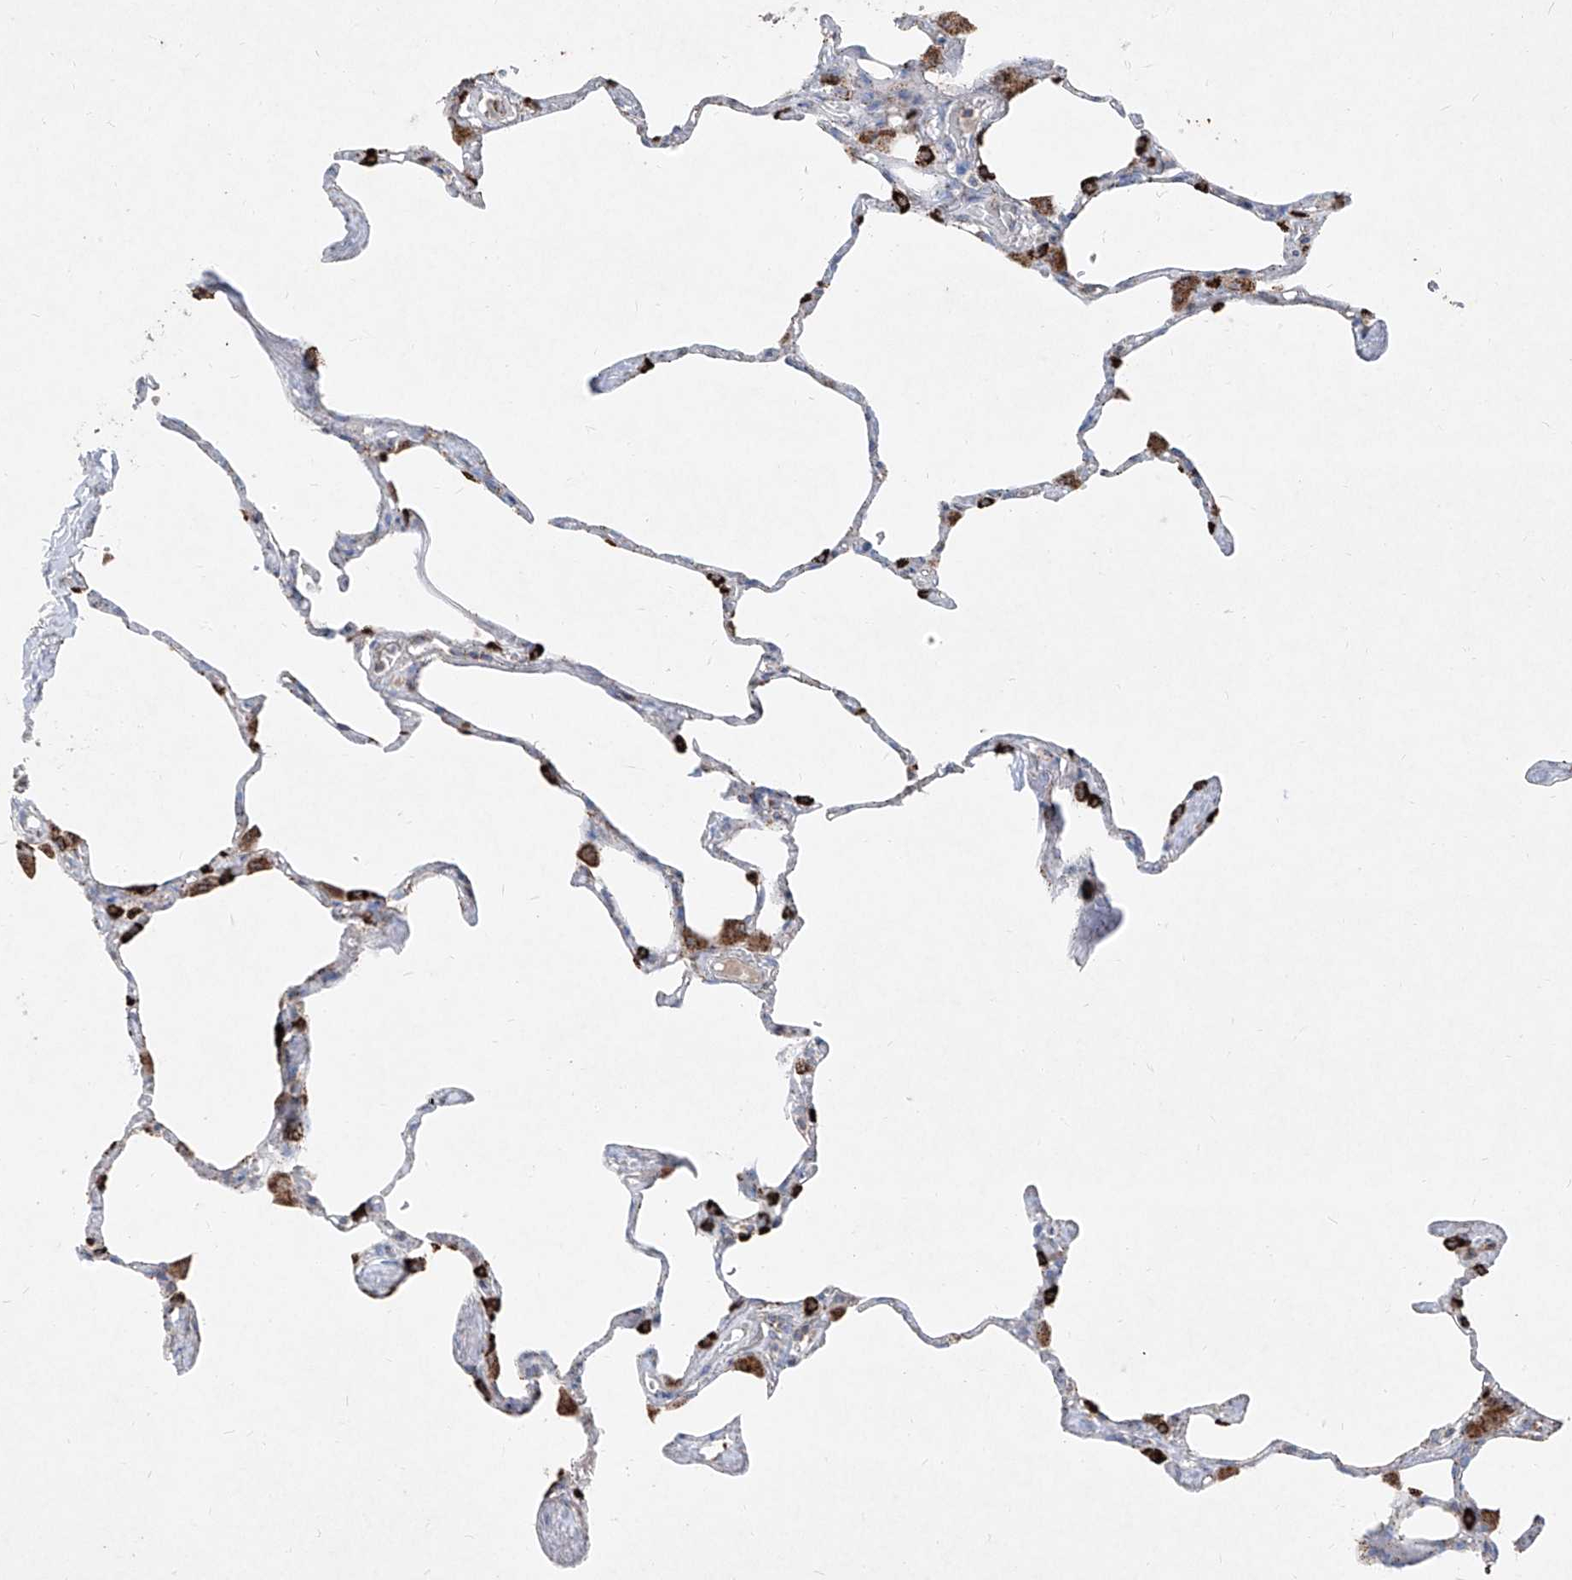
{"staining": {"intensity": "strong", "quantity": "25%-75%", "location": "cytoplasmic/membranous"}, "tissue": "lung", "cell_type": "Alveolar cells", "image_type": "normal", "snomed": [{"axis": "morphology", "description": "Normal tissue, NOS"}, {"axis": "topography", "description": "Lung"}], "caption": "Protein staining of normal lung reveals strong cytoplasmic/membranous staining in about 25%-75% of alveolar cells. (Stains: DAB in brown, nuclei in blue, Microscopy: brightfield microscopy at high magnification).", "gene": "ABCD3", "patient": {"sex": "male", "age": 65}}